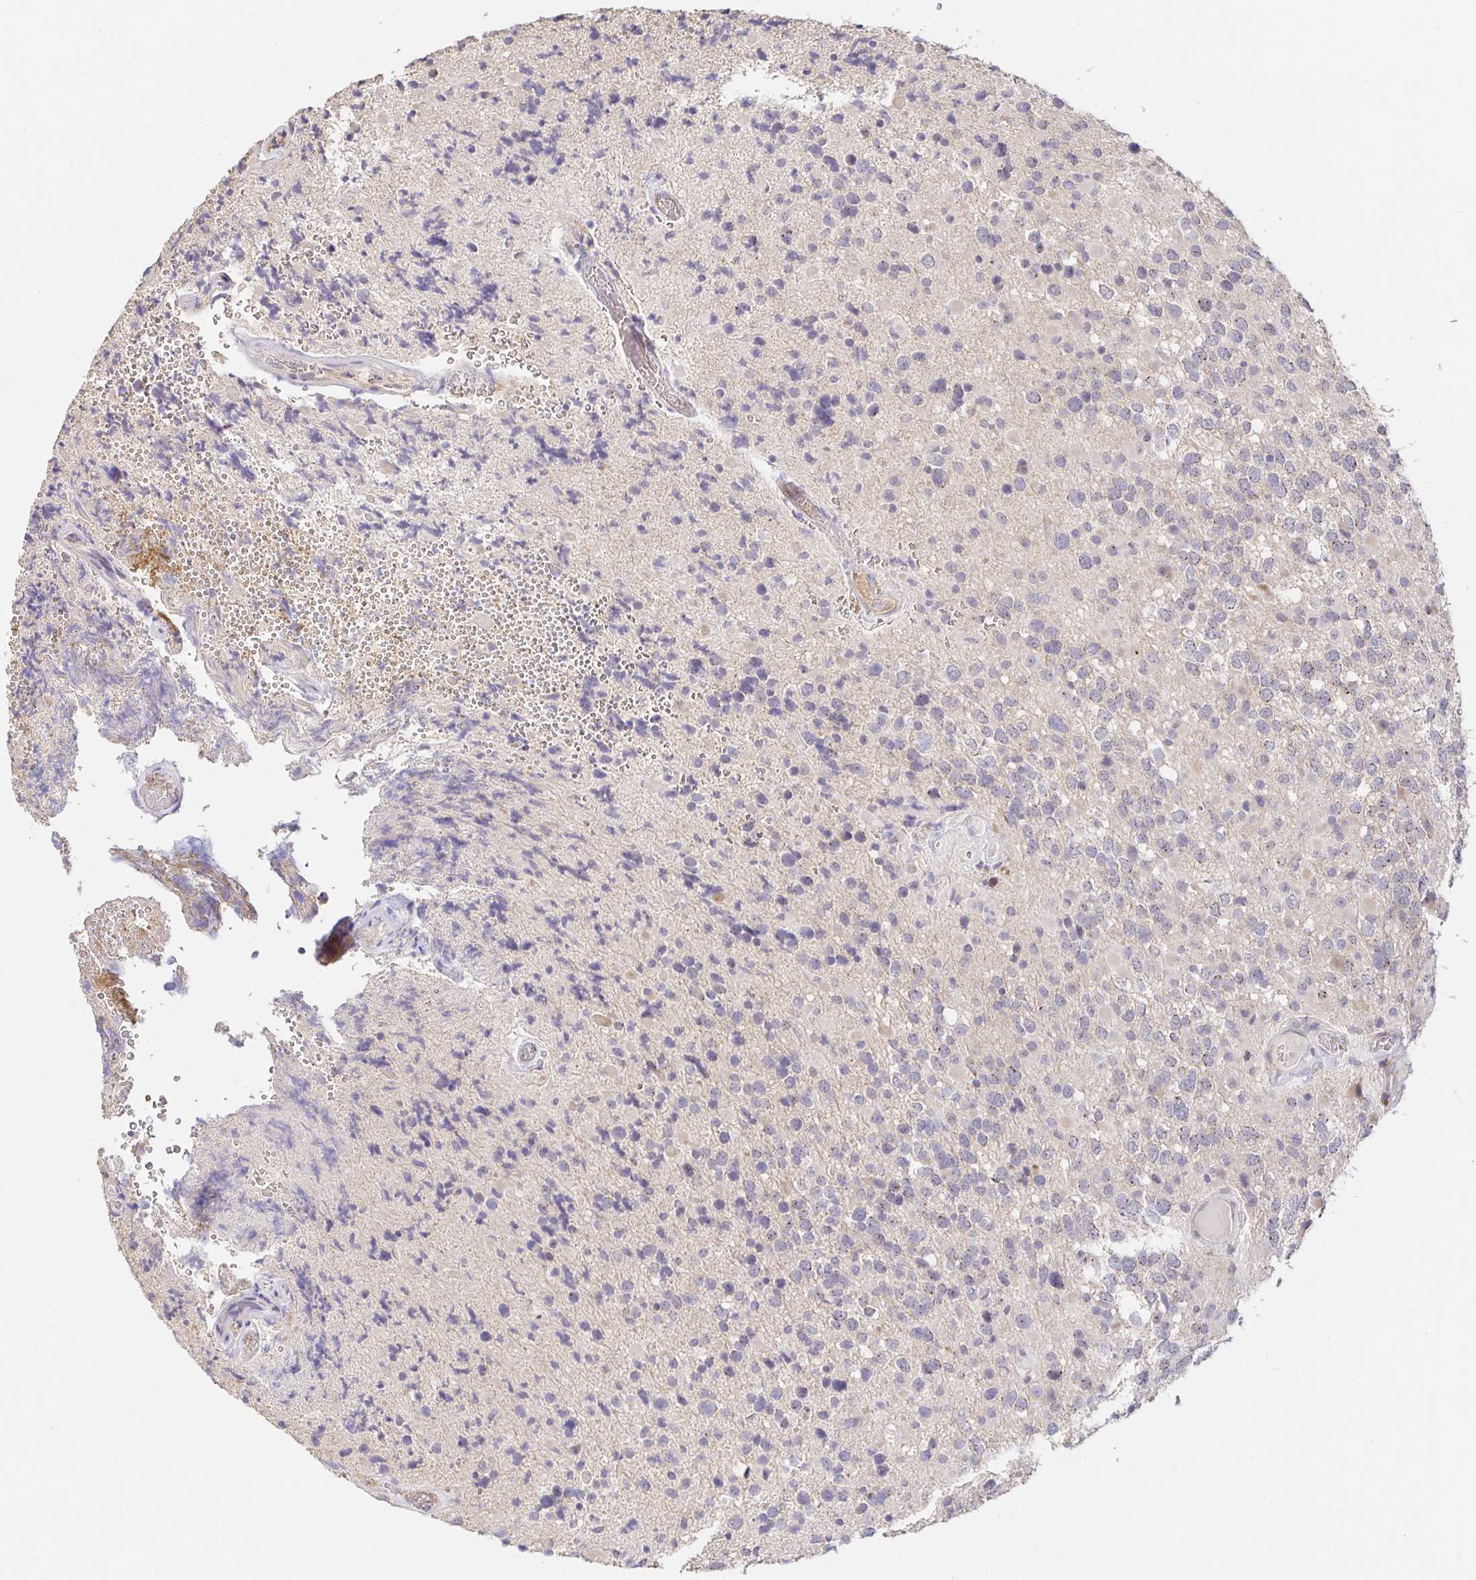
{"staining": {"intensity": "negative", "quantity": "none", "location": "none"}, "tissue": "glioma", "cell_type": "Tumor cells", "image_type": "cancer", "snomed": [{"axis": "morphology", "description": "Glioma, malignant, High grade"}, {"axis": "topography", "description": "Brain"}], "caption": "Glioma stained for a protein using immunohistochemistry shows no positivity tumor cells.", "gene": "ZDHHC11", "patient": {"sex": "female", "age": 40}}